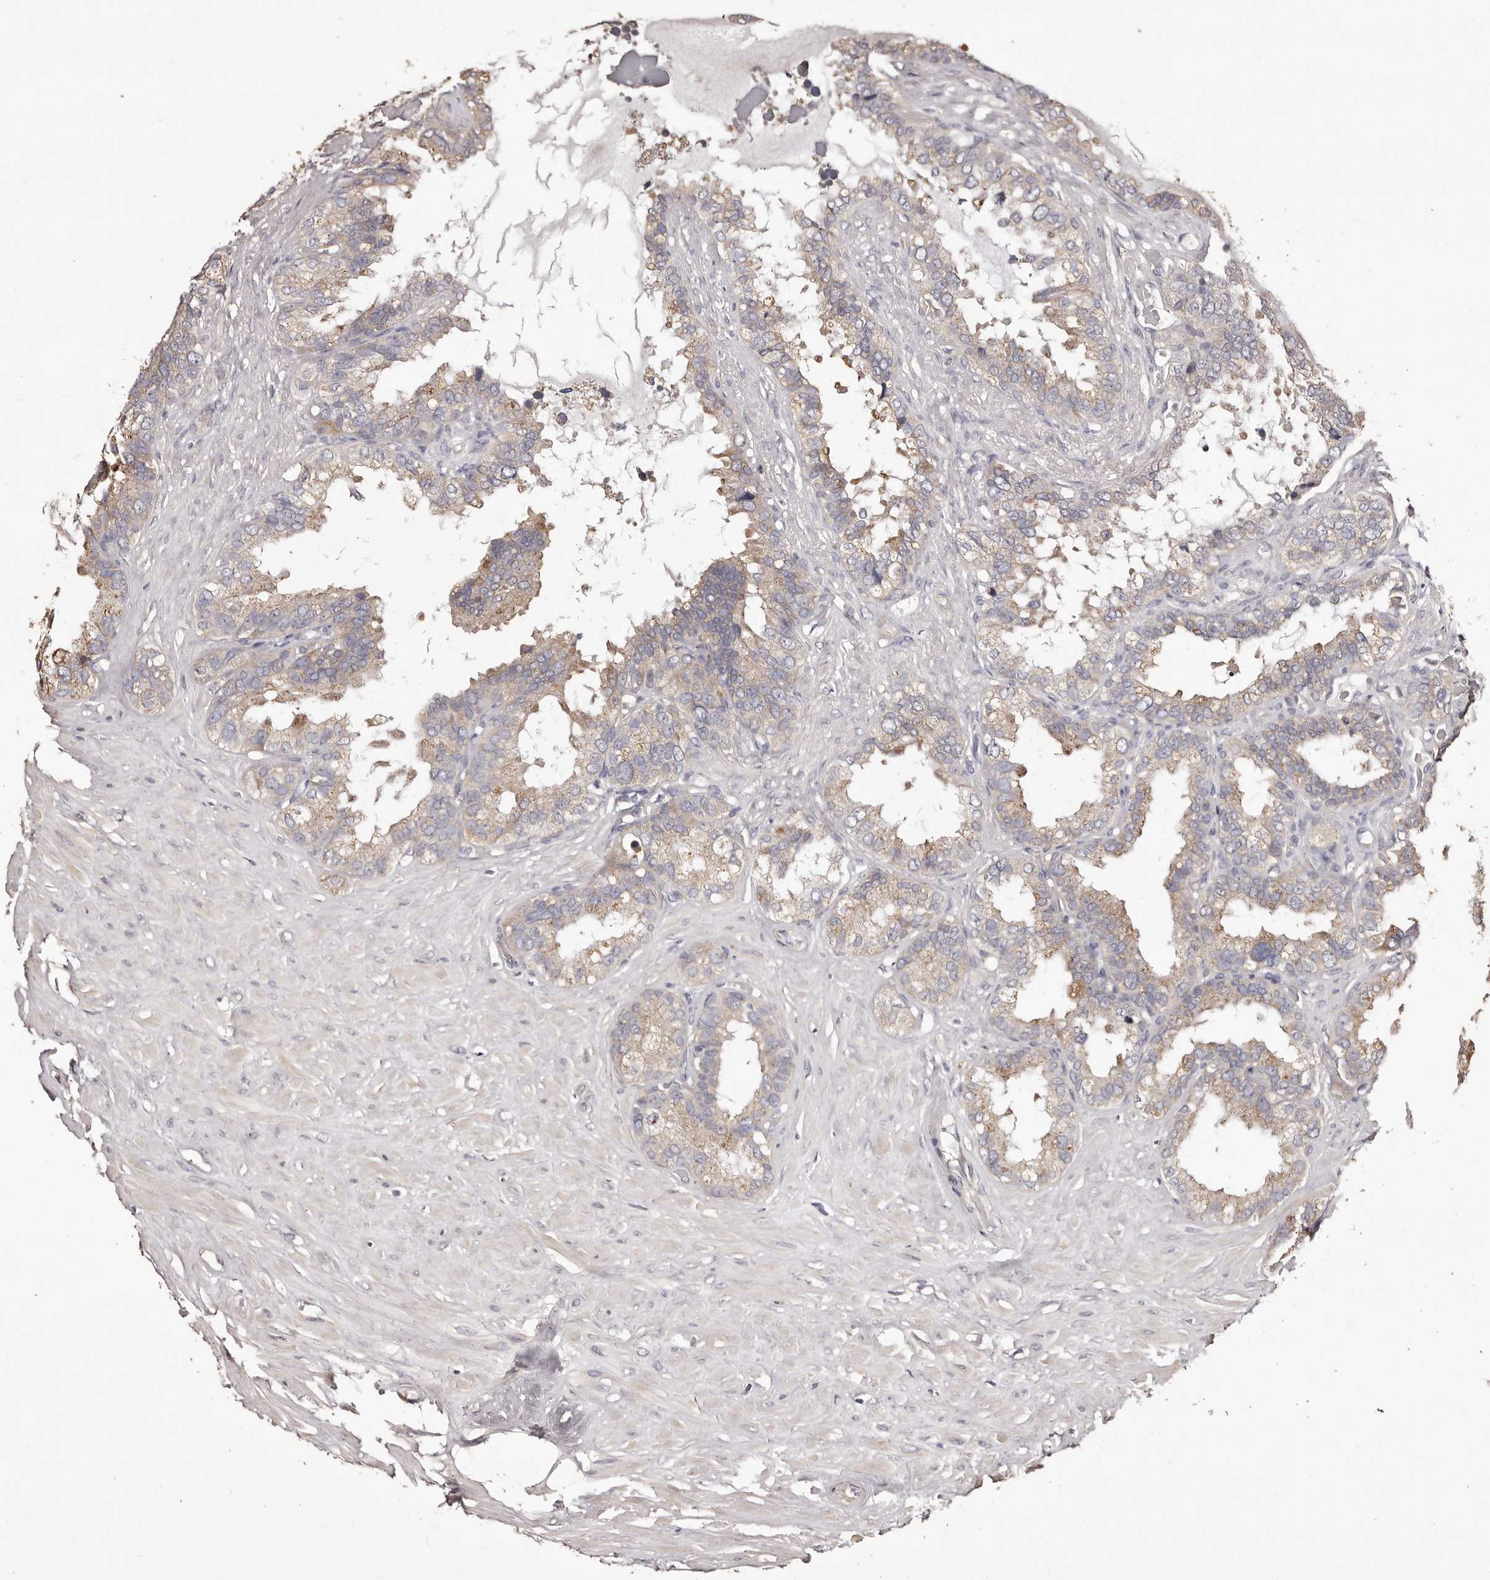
{"staining": {"intensity": "moderate", "quantity": "<25%", "location": "cytoplasmic/membranous"}, "tissue": "seminal vesicle", "cell_type": "Glandular cells", "image_type": "normal", "snomed": [{"axis": "morphology", "description": "Normal tissue, NOS"}, {"axis": "topography", "description": "Seminal veicle"}], "caption": "Immunohistochemical staining of normal human seminal vesicle displays <25% levels of moderate cytoplasmic/membranous protein staining in approximately <25% of glandular cells. The staining was performed using DAB to visualize the protein expression in brown, while the nuclei were stained in blue with hematoxylin (Magnification: 20x).", "gene": "ETNK1", "patient": {"sex": "male", "age": 80}}